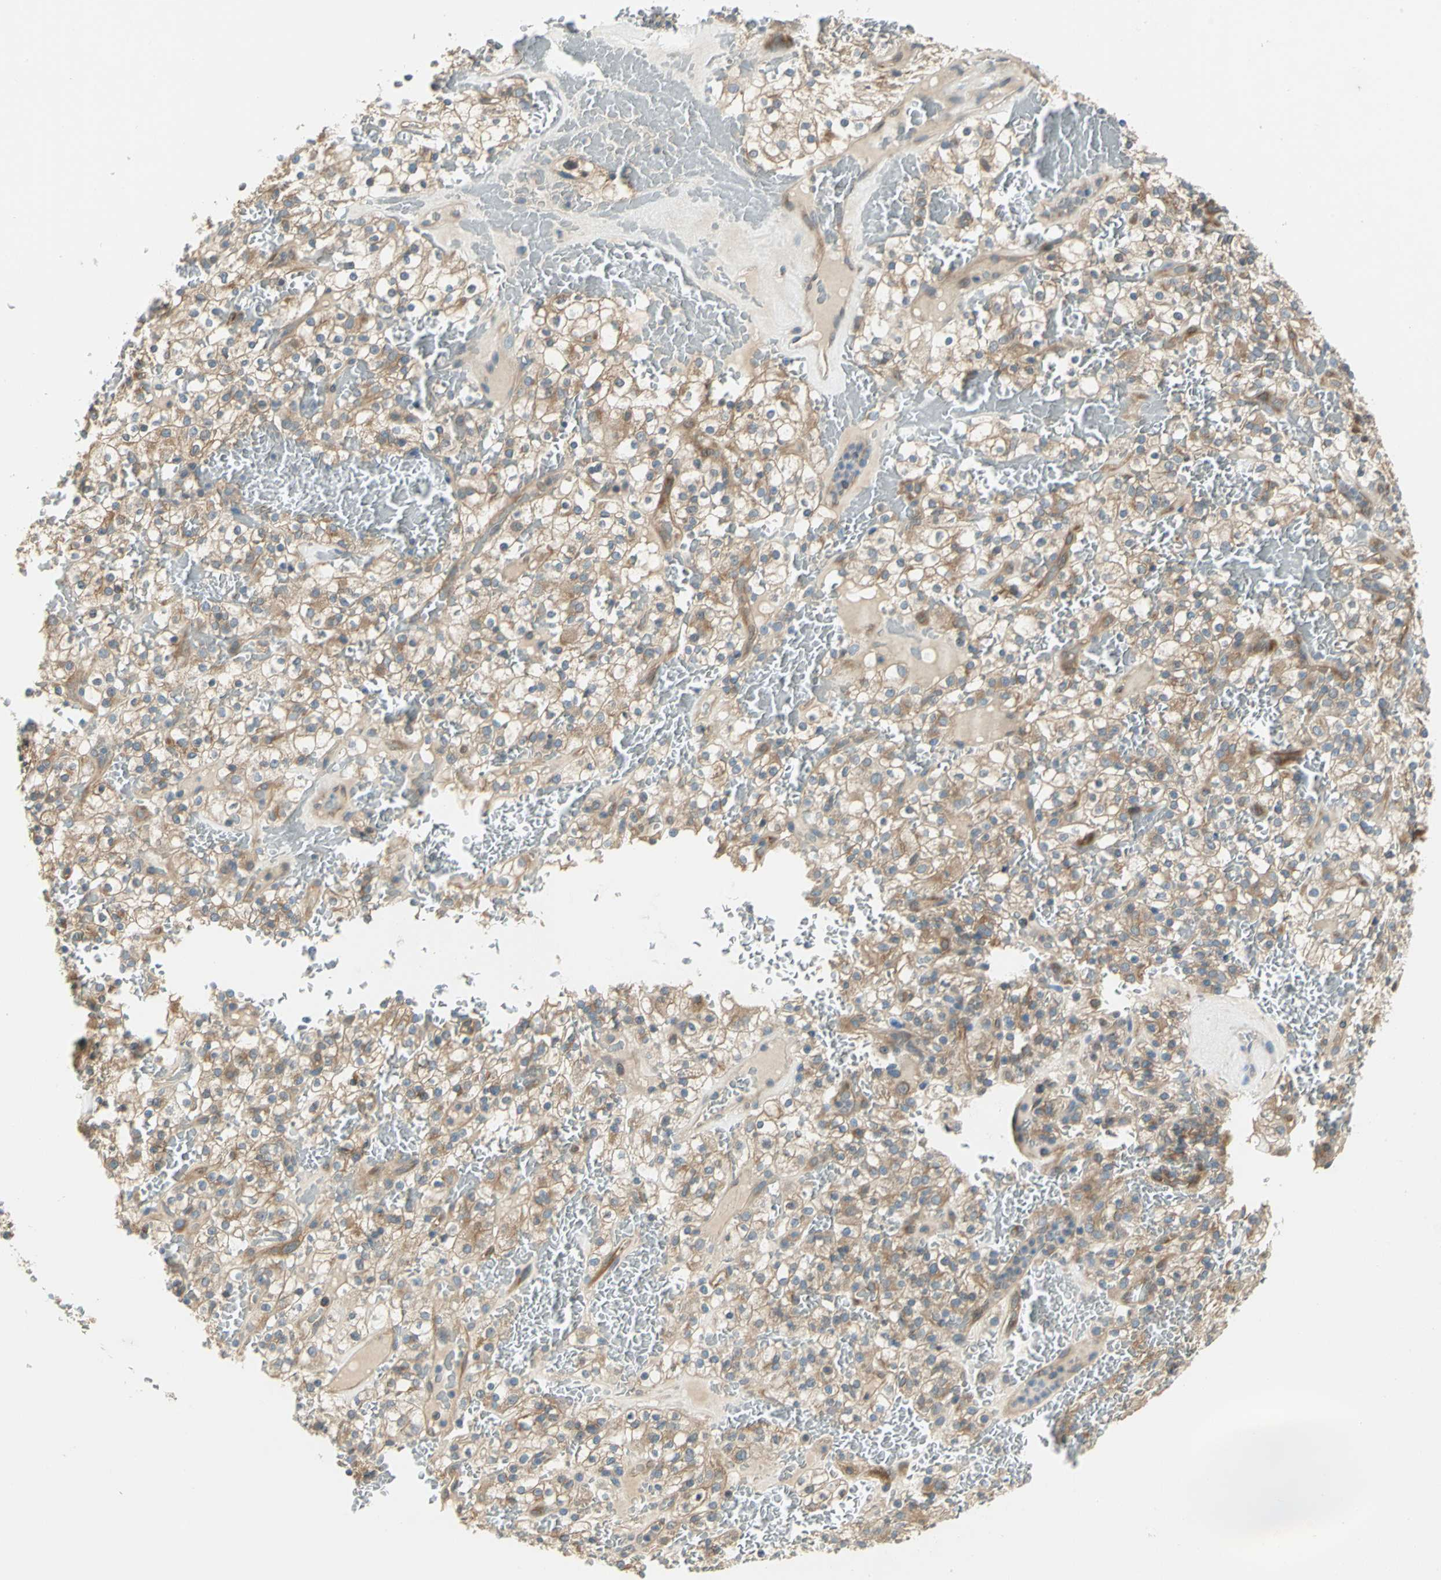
{"staining": {"intensity": "weak", "quantity": ">75%", "location": "cytoplasmic/membranous"}, "tissue": "renal cancer", "cell_type": "Tumor cells", "image_type": "cancer", "snomed": [{"axis": "morphology", "description": "Normal tissue, NOS"}, {"axis": "morphology", "description": "Adenocarcinoma, NOS"}, {"axis": "topography", "description": "Kidney"}], "caption": "Renal adenocarcinoma stained for a protein displays weak cytoplasmic/membranous positivity in tumor cells.", "gene": "PRKAA1", "patient": {"sex": "female", "age": 72}}